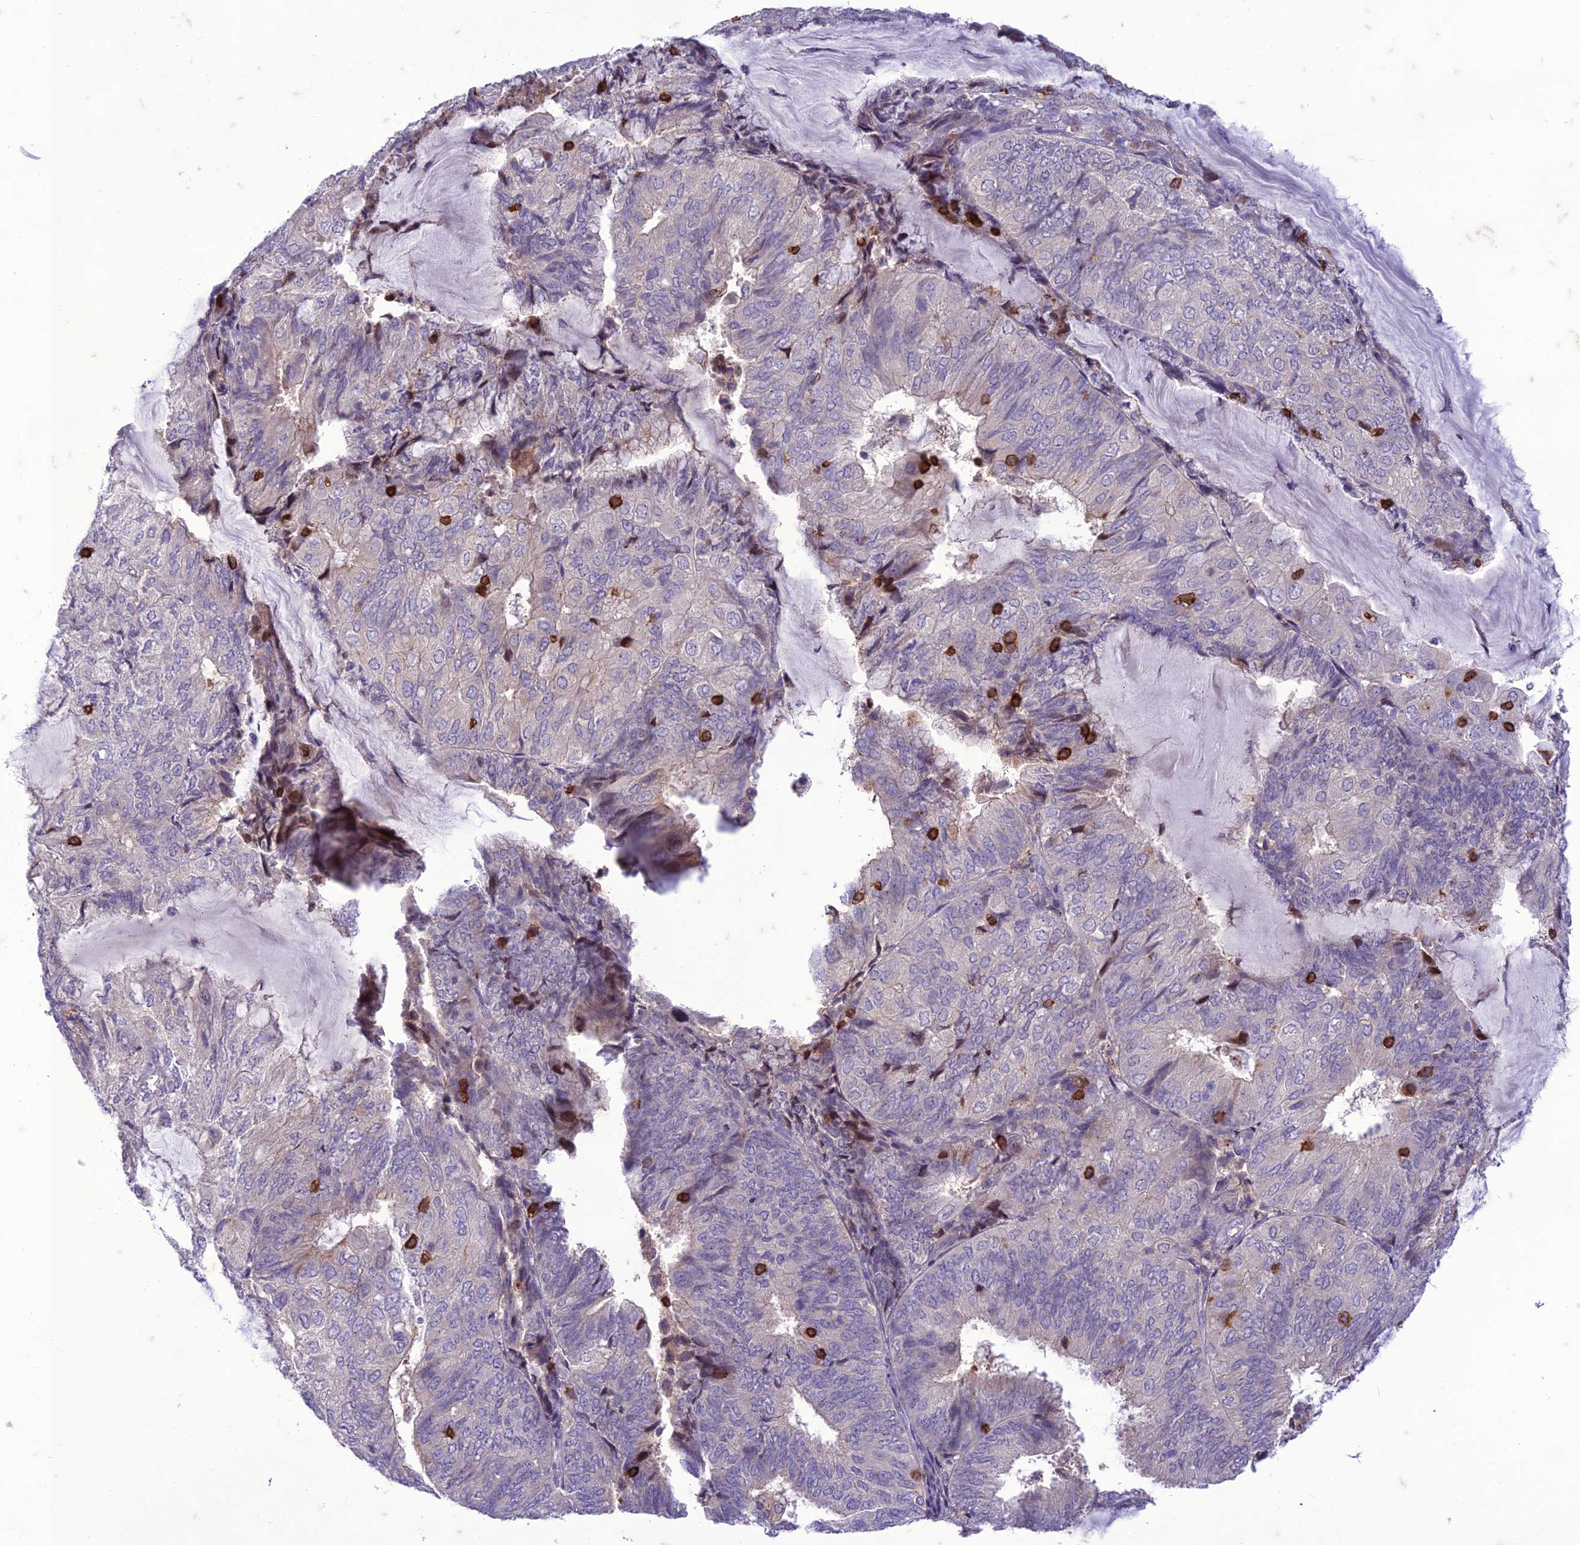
{"staining": {"intensity": "negative", "quantity": "none", "location": "none"}, "tissue": "endometrial cancer", "cell_type": "Tumor cells", "image_type": "cancer", "snomed": [{"axis": "morphology", "description": "Adenocarcinoma, NOS"}, {"axis": "topography", "description": "Endometrium"}], "caption": "The photomicrograph reveals no staining of tumor cells in endometrial cancer.", "gene": "ITGAE", "patient": {"sex": "female", "age": 81}}